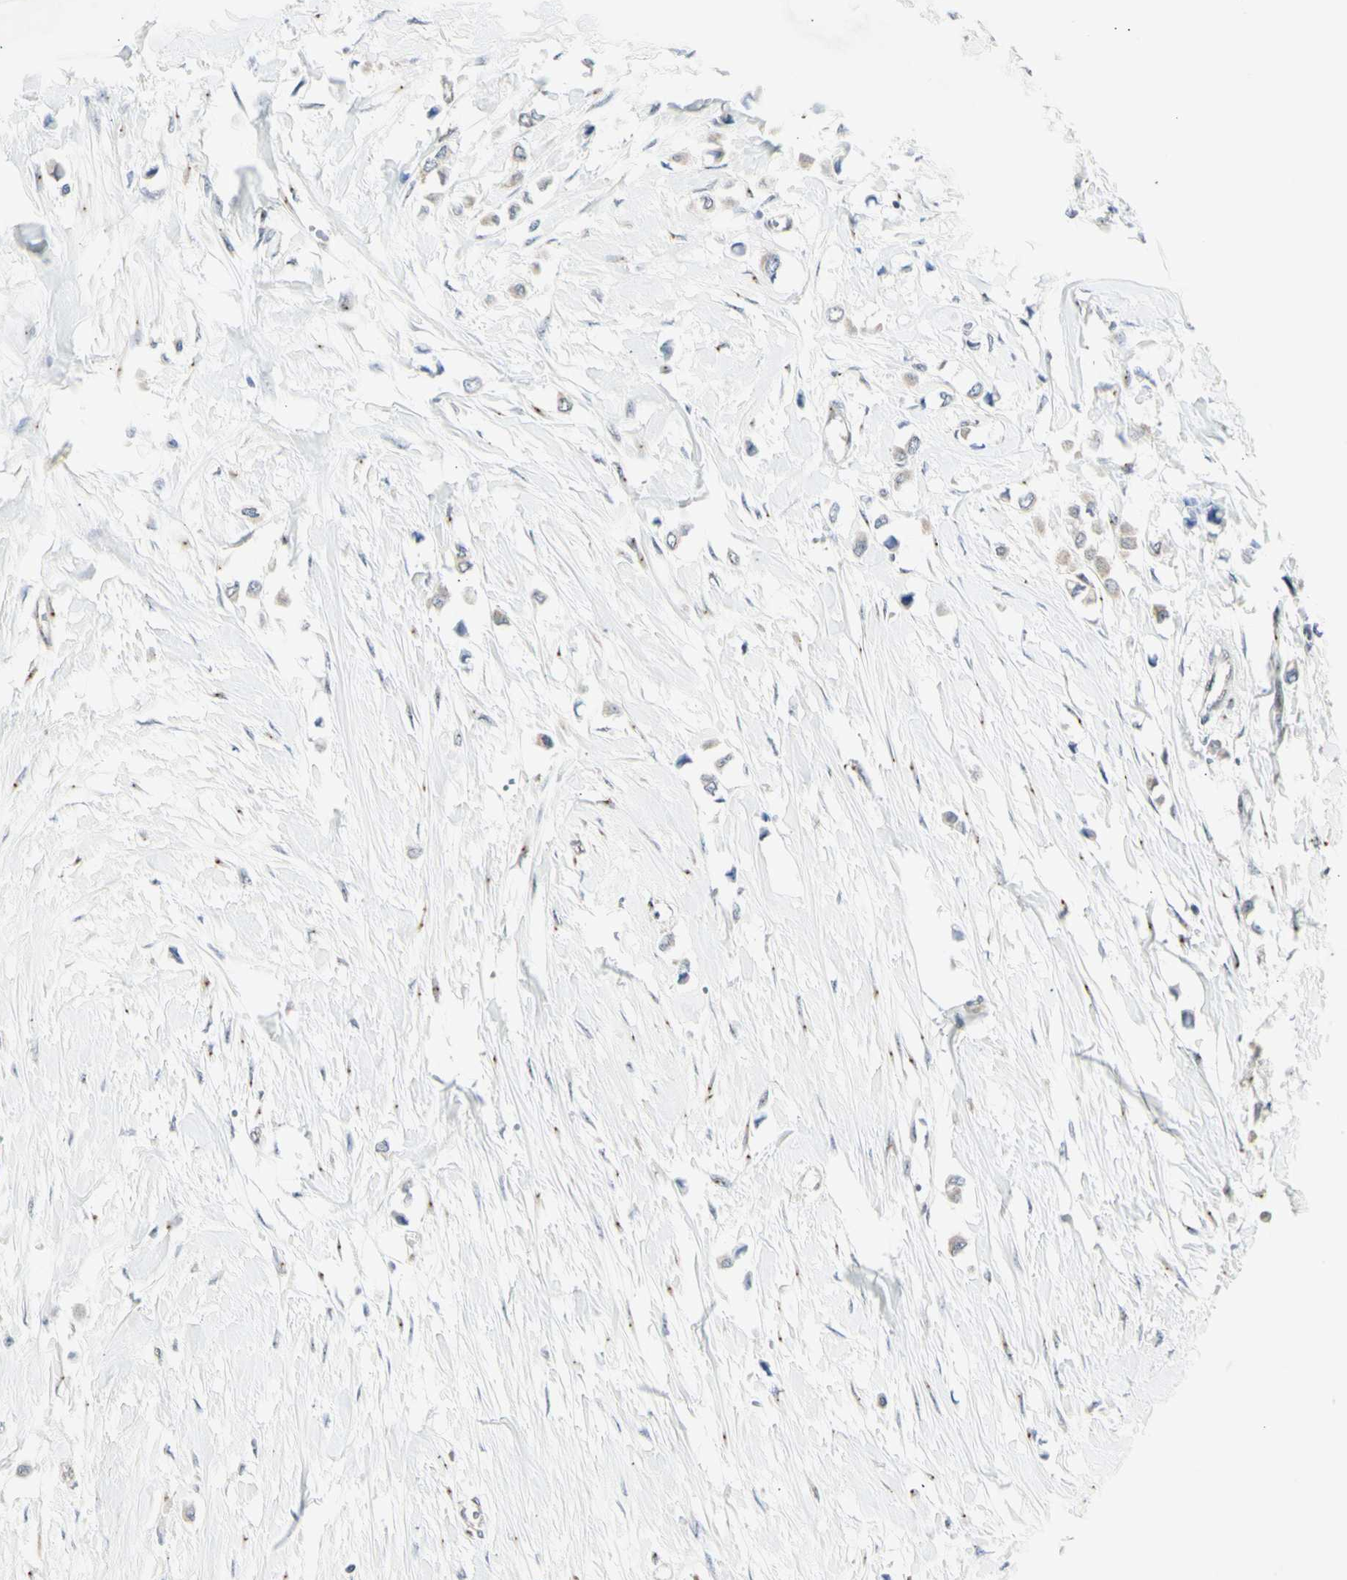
{"staining": {"intensity": "negative", "quantity": "none", "location": "none"}, "tissue": "breast cancer", "cell_type": "Tumor cells", "image_type": "cancer", "snomed": [{"axis": "morphology", "description": "Lobular carcinoma"}, {"axis": "topography", "description": "Breast"}], "caption": "Photomicrograph shows no protein staining in tumor cells of lobular carcinoma (breast) tissue. Brightfield microscopy of immunohistochemistry stained with DAB (3,3'-diaminobenzidine) (brown) and hematoxylin (blue), captured at high magnification.", "gene": "DHRS7B", "patient": {"sex": "female", "age": 51}}